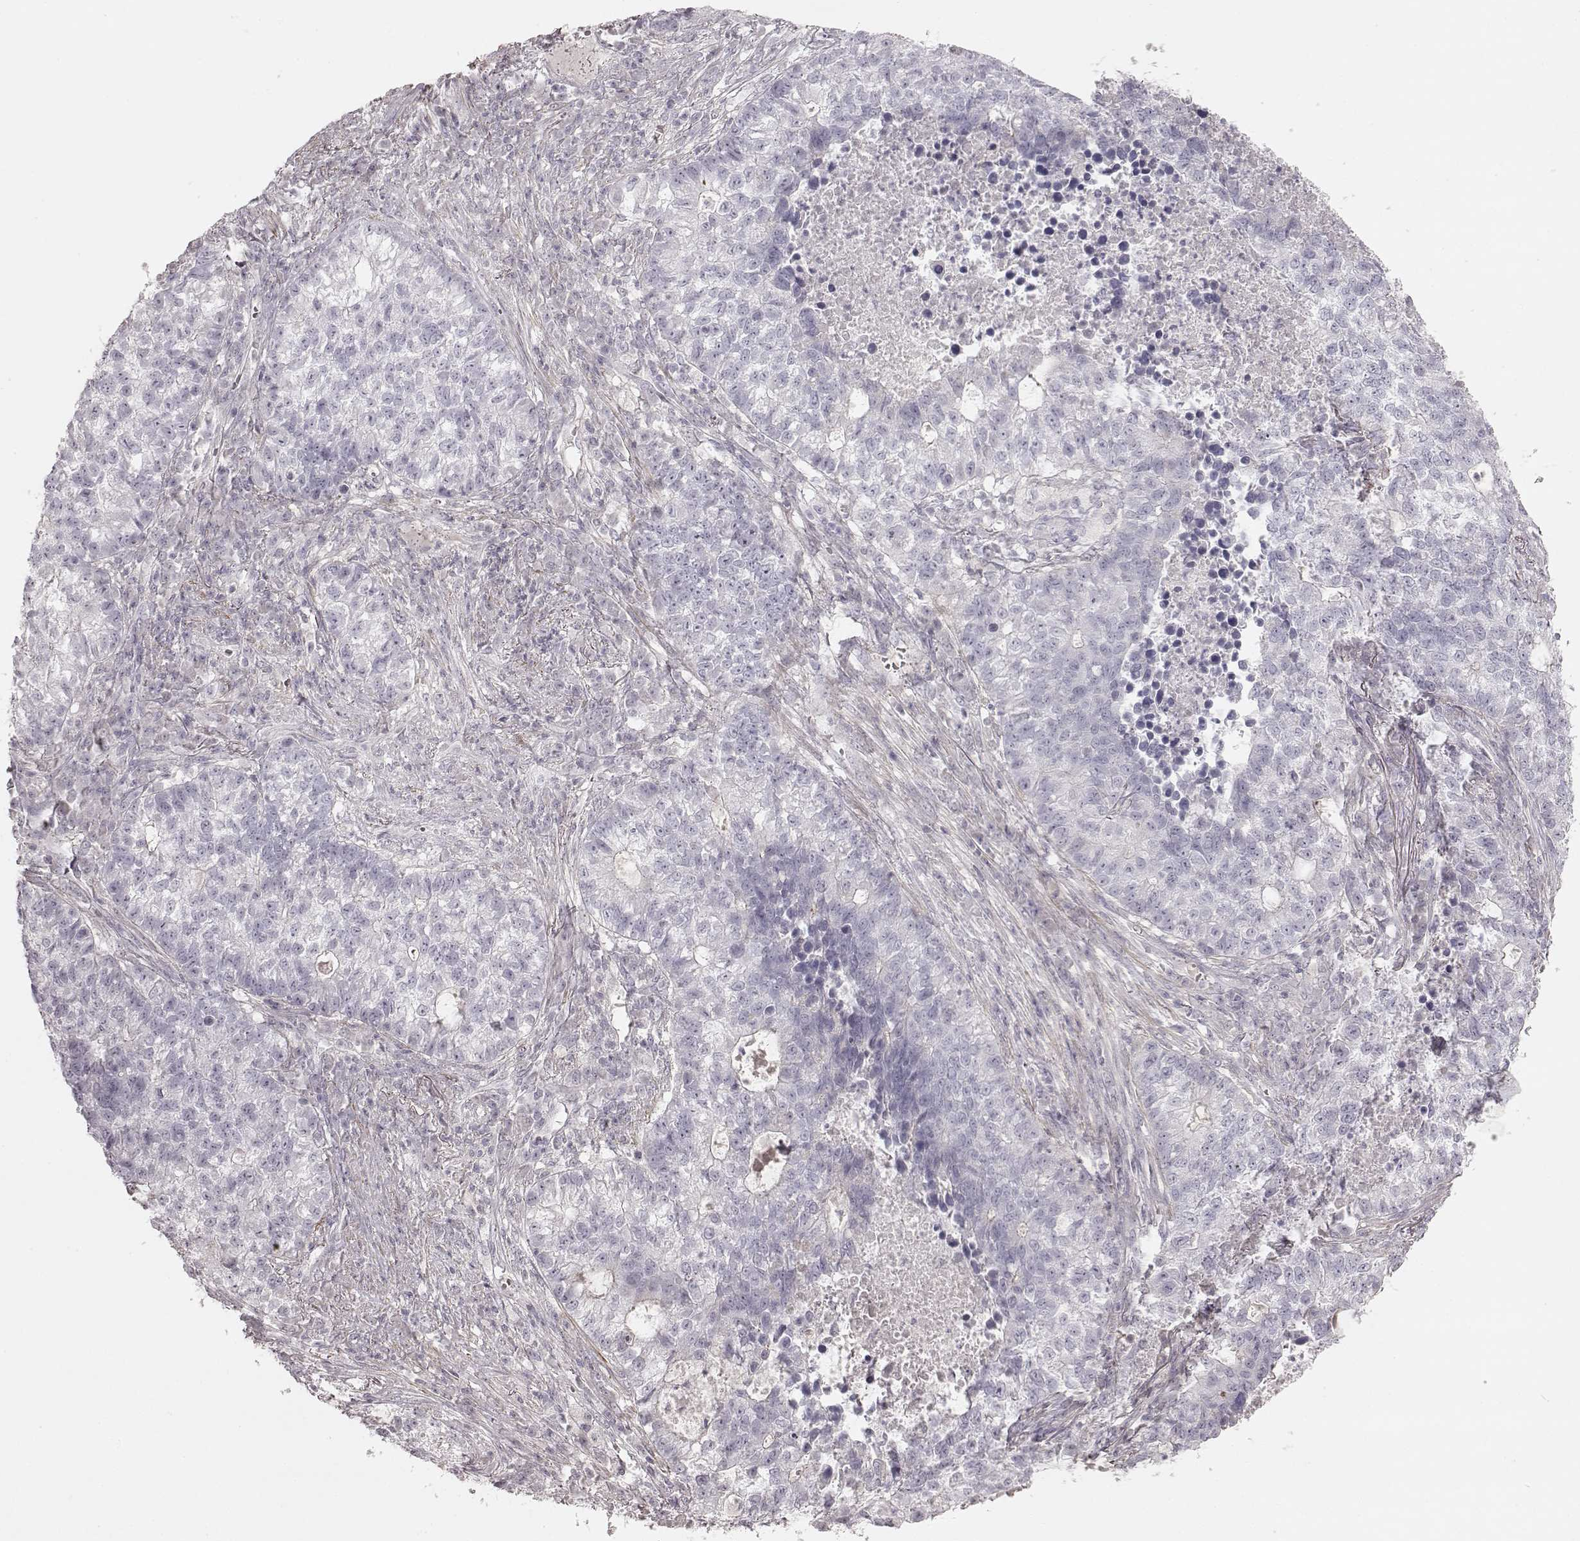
{"staining": {"intensity": "negative", "quantity": "none", "location": "none"}, "tissue": "lung cancer", "cell_type": "Tumor cells", "image_type": "cancer", "snomed": [{"axis": "morphology", "description": "Adenocarcinoma, NOS"}, {"axis": "topography", "description": "Lung"}], "caption": "Immunohistochemistry (IHC) image of neoplastic tissue: lung cancer stained with DAB (3,3'-diaminobenzidine) reveals no significant protein expression in tumor cells.", "gene": "PRLHR", "patient": {"sex": "male", "age": 57}}